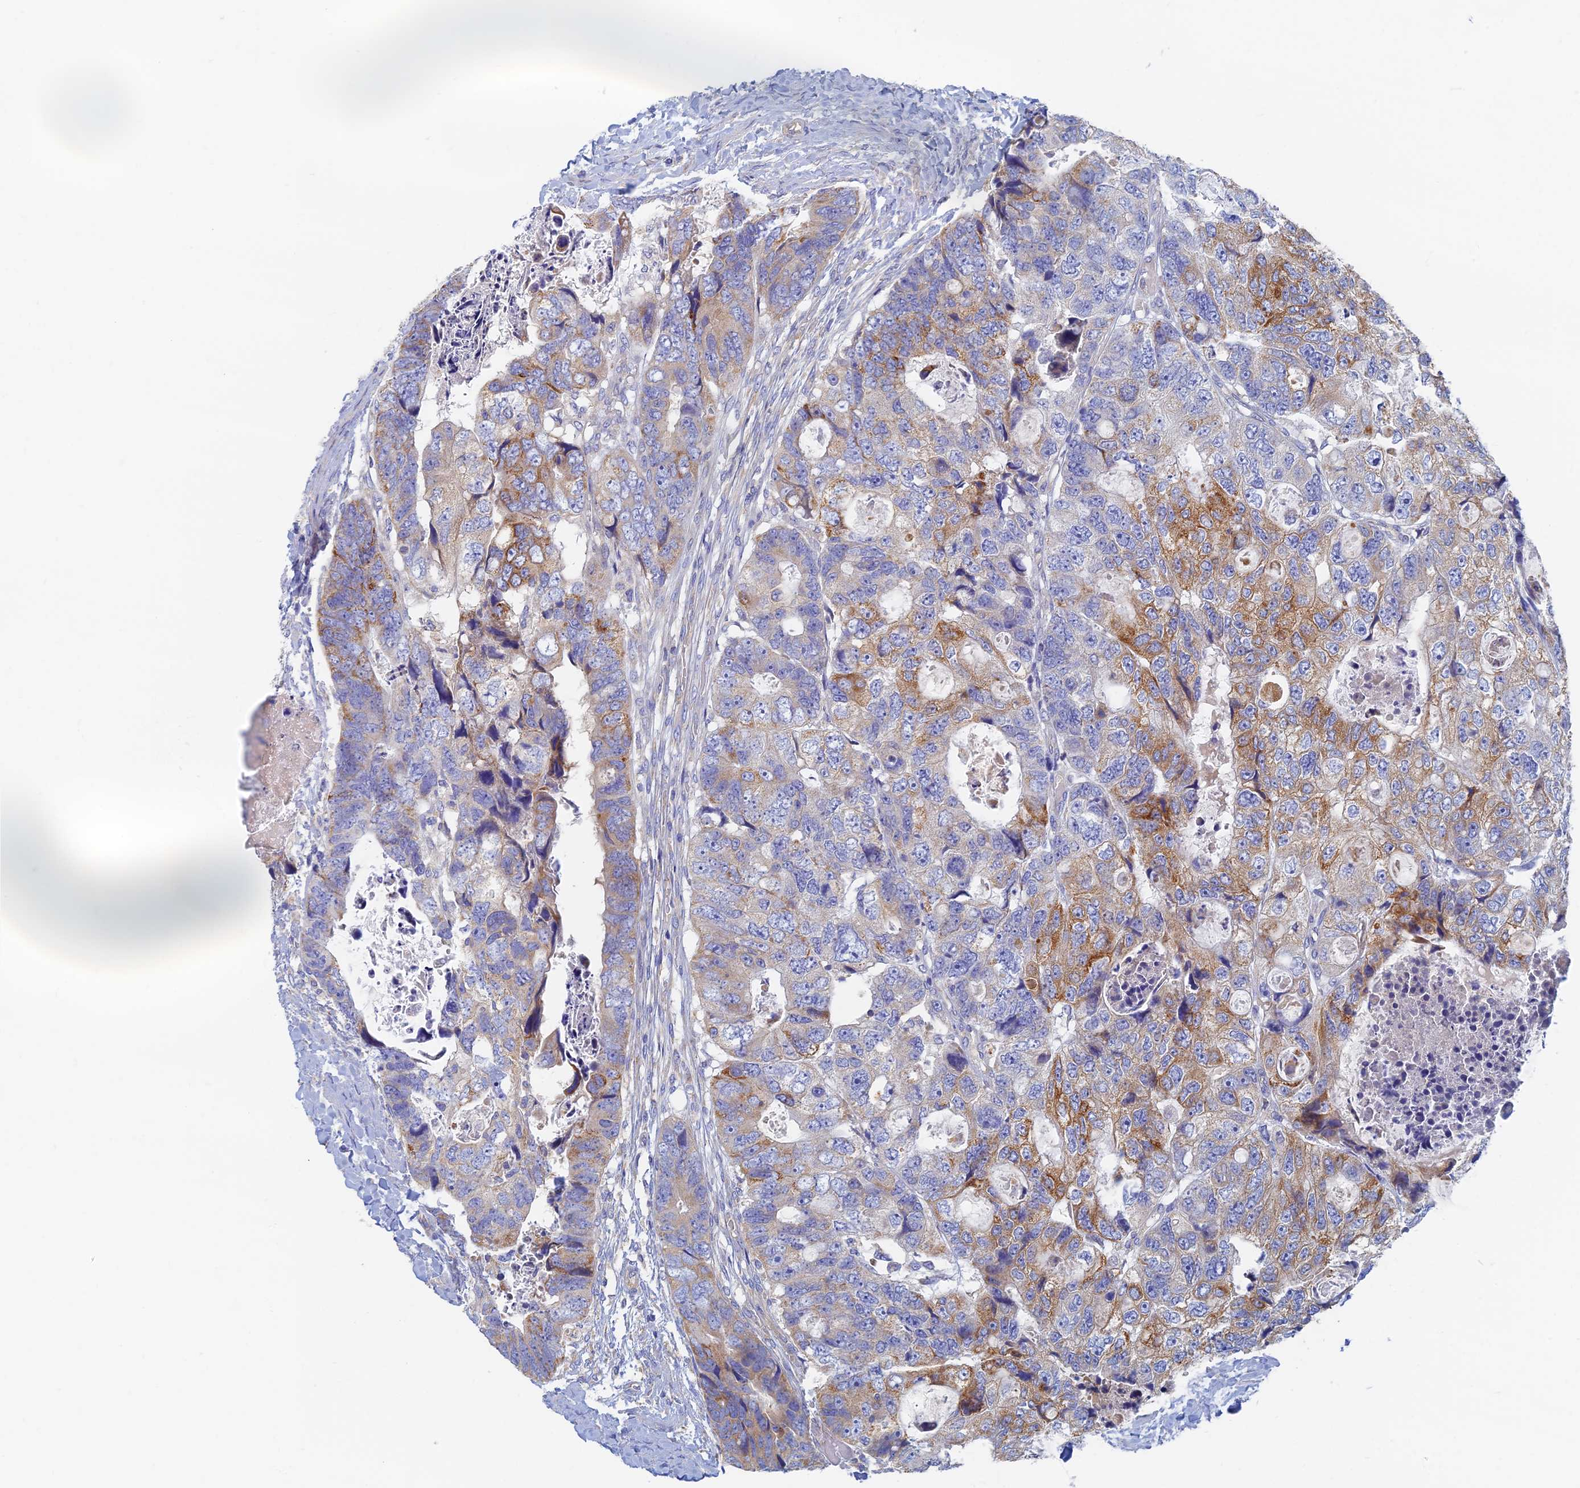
{"staining": {"intensity": "moderate", "quantity": "25%-75%", "location": "cytoplasmic/membranous"}, "tissue": "colorectal cancer", "cell_type": "Tumor cells", "image_type": "cancer", "snomed": [{"axis": "morphology", "description": "Adenocarcinoma, NOS"}, {"axis": "topography", "description": "Rectum"}], "caption": "Immunohistochemistry (IHC) staining of adenocarcinoma (colorectal), which reveals medium levels of moderate cytoplasmic/membranous positivity in approximately 25%-75% of tumor cells indicating moderate cytoplasmic/membranous protein positivity. The staining was performed using DAB (brown) for protein detection and nuclei were counterstained in hematoxylin (blue).", "gene": "TMEM44", "patient": {"sex": "male", "age": 59}}